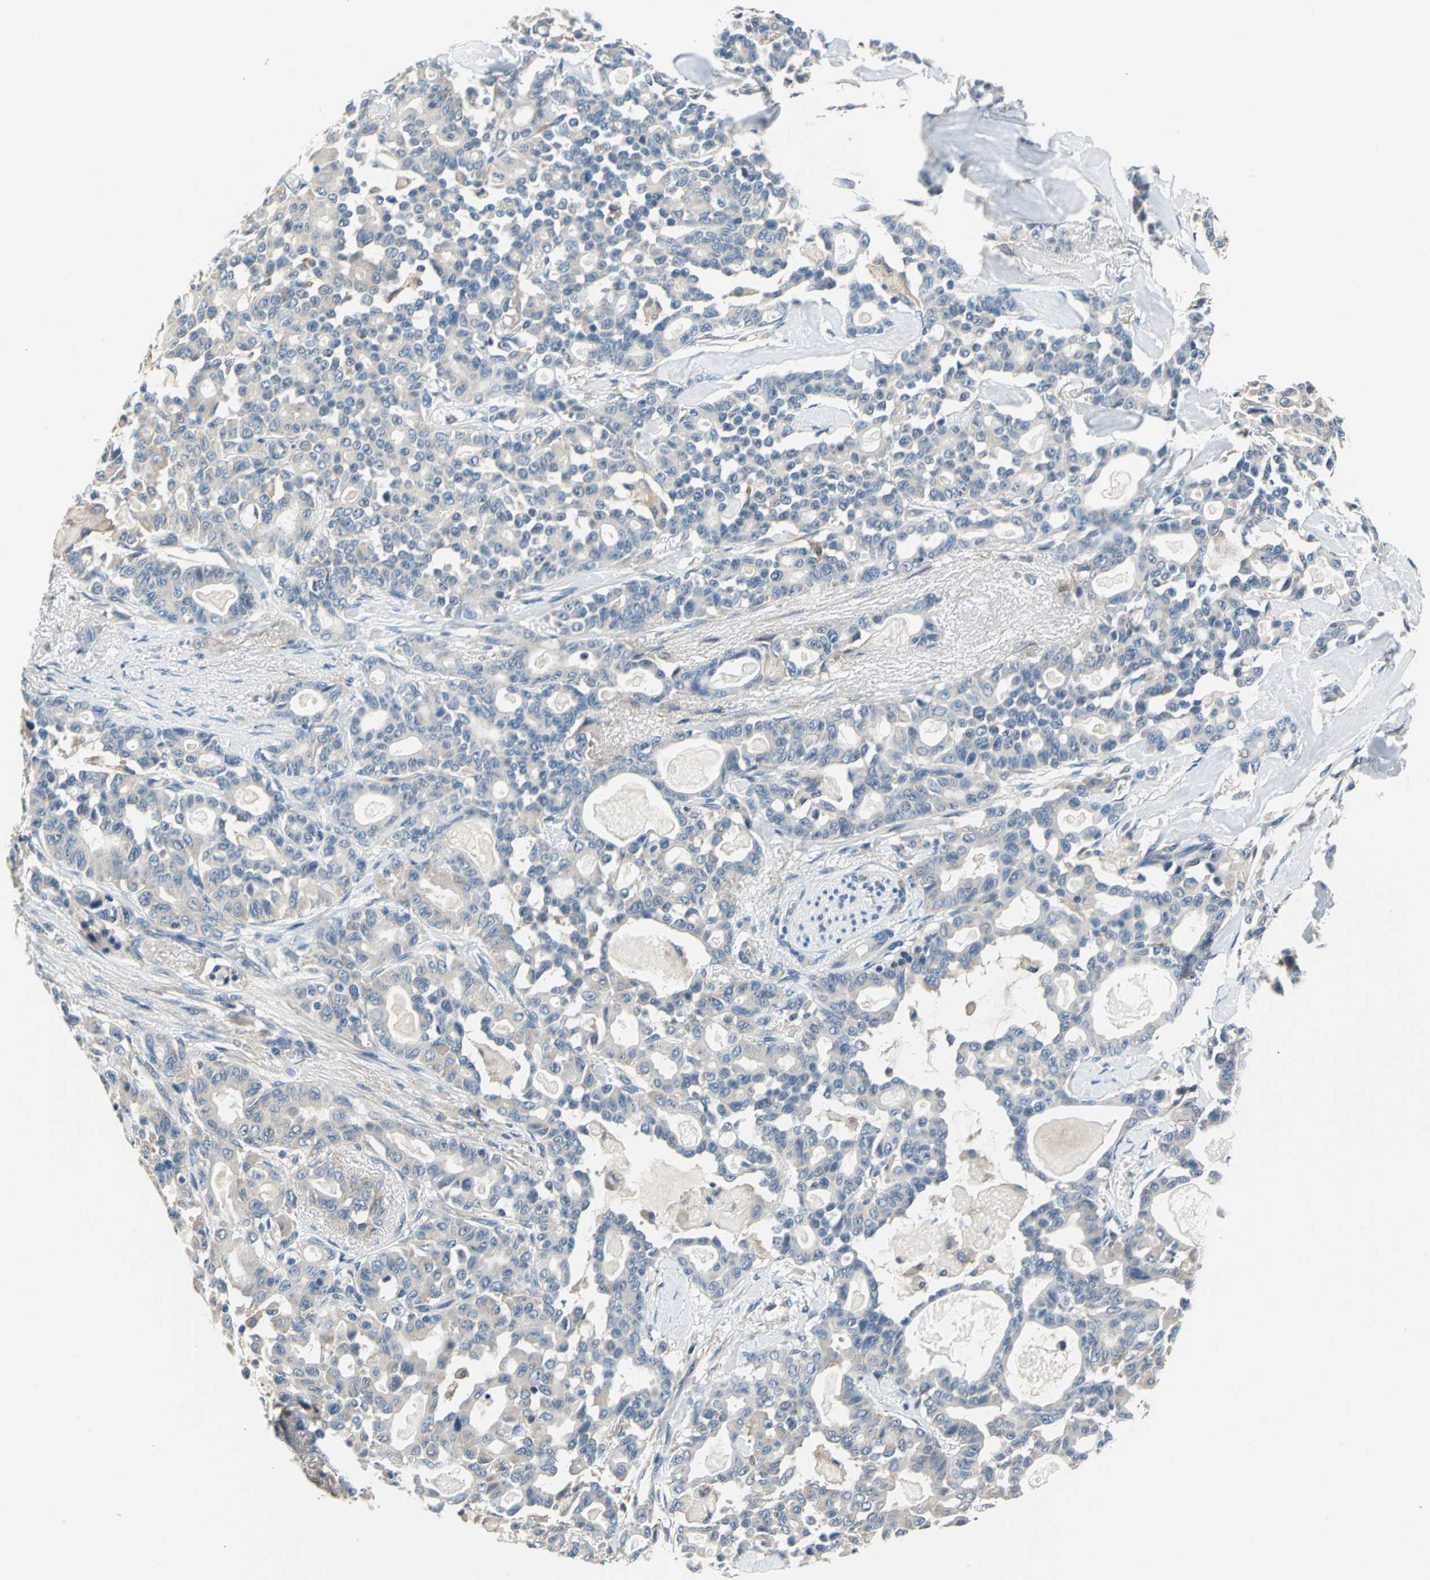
{"staining": {"intensity": "weak", "quantity": ">75%", "location": "cytoplasmic/membranous"}, "tissue": "pancreatic cancer", "cell_type": "Tumor cells", "image_type": "cancer", "snomed": [{"axis": "morphology", "description": "Adenocarcinoma, NOS"}, {"axis": "topography", "description": "Pancreas"}], "caption": "Pancreatic adenocarcinoma was stained to show a protein in brown. There is low levels of weak cytoplasmic/membranous positivity in approximately >75% of tumor cells.", "gene": "DDX3Y", "patient": {"sex": "male", "age": 63}}